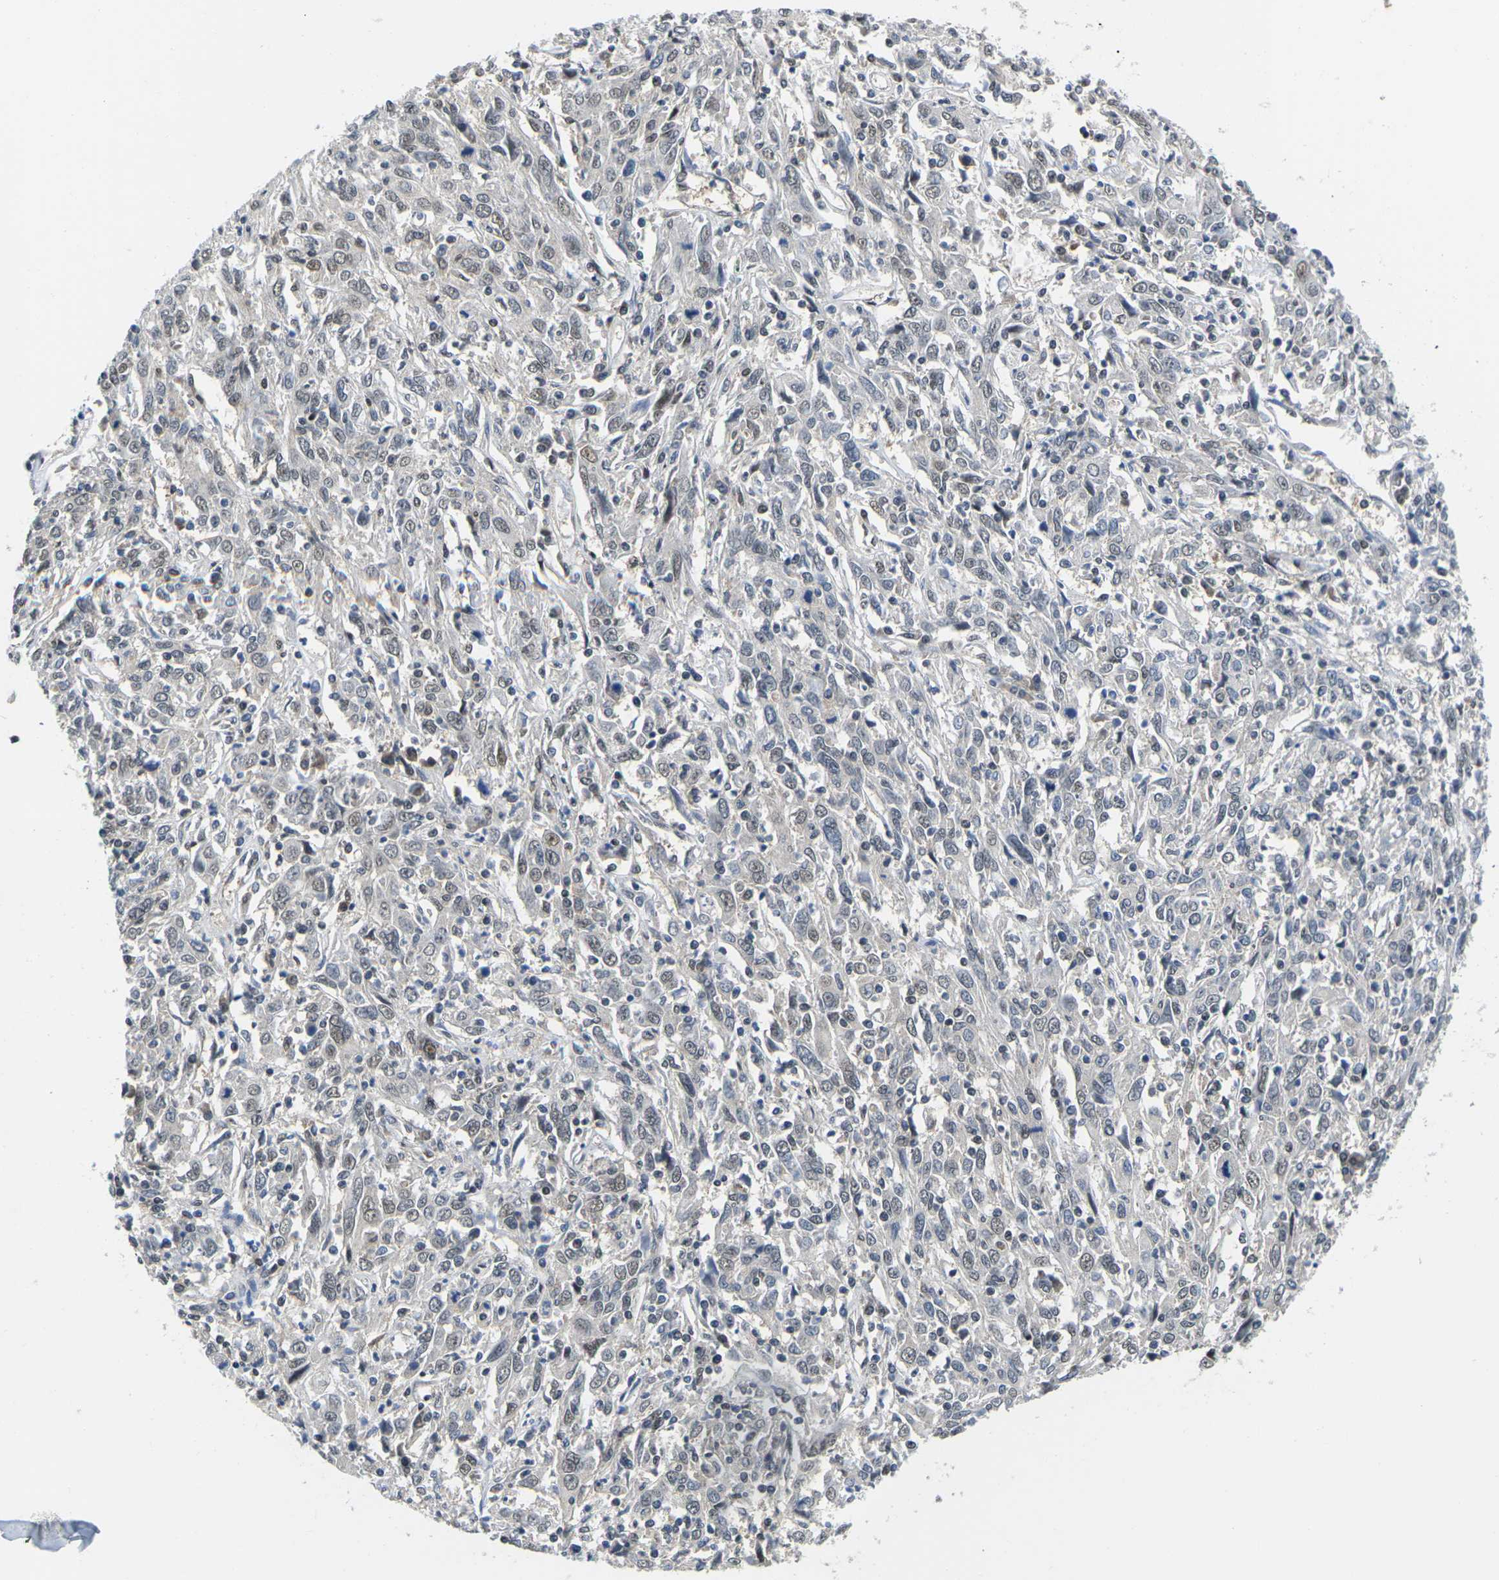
{"staining": {"intensity": "weak", "quantity": "<25%", "location": "nuclear"}, "tissue": "cervical cancer", "cell_type": "Tumor cells", "image_type": "cancer", "snomed": [{"axis": "morphology", "description": "Squamous cell carcinoma, NOS"}, {"axis": "topography", "description": "Cervix"}], "caption": "Micrograph shows no protein expression in tumor cells of cervical squamous cell carcinoma tissue.", "gene": "UBA7", "patient": {"sex": "female", "age": 46}}